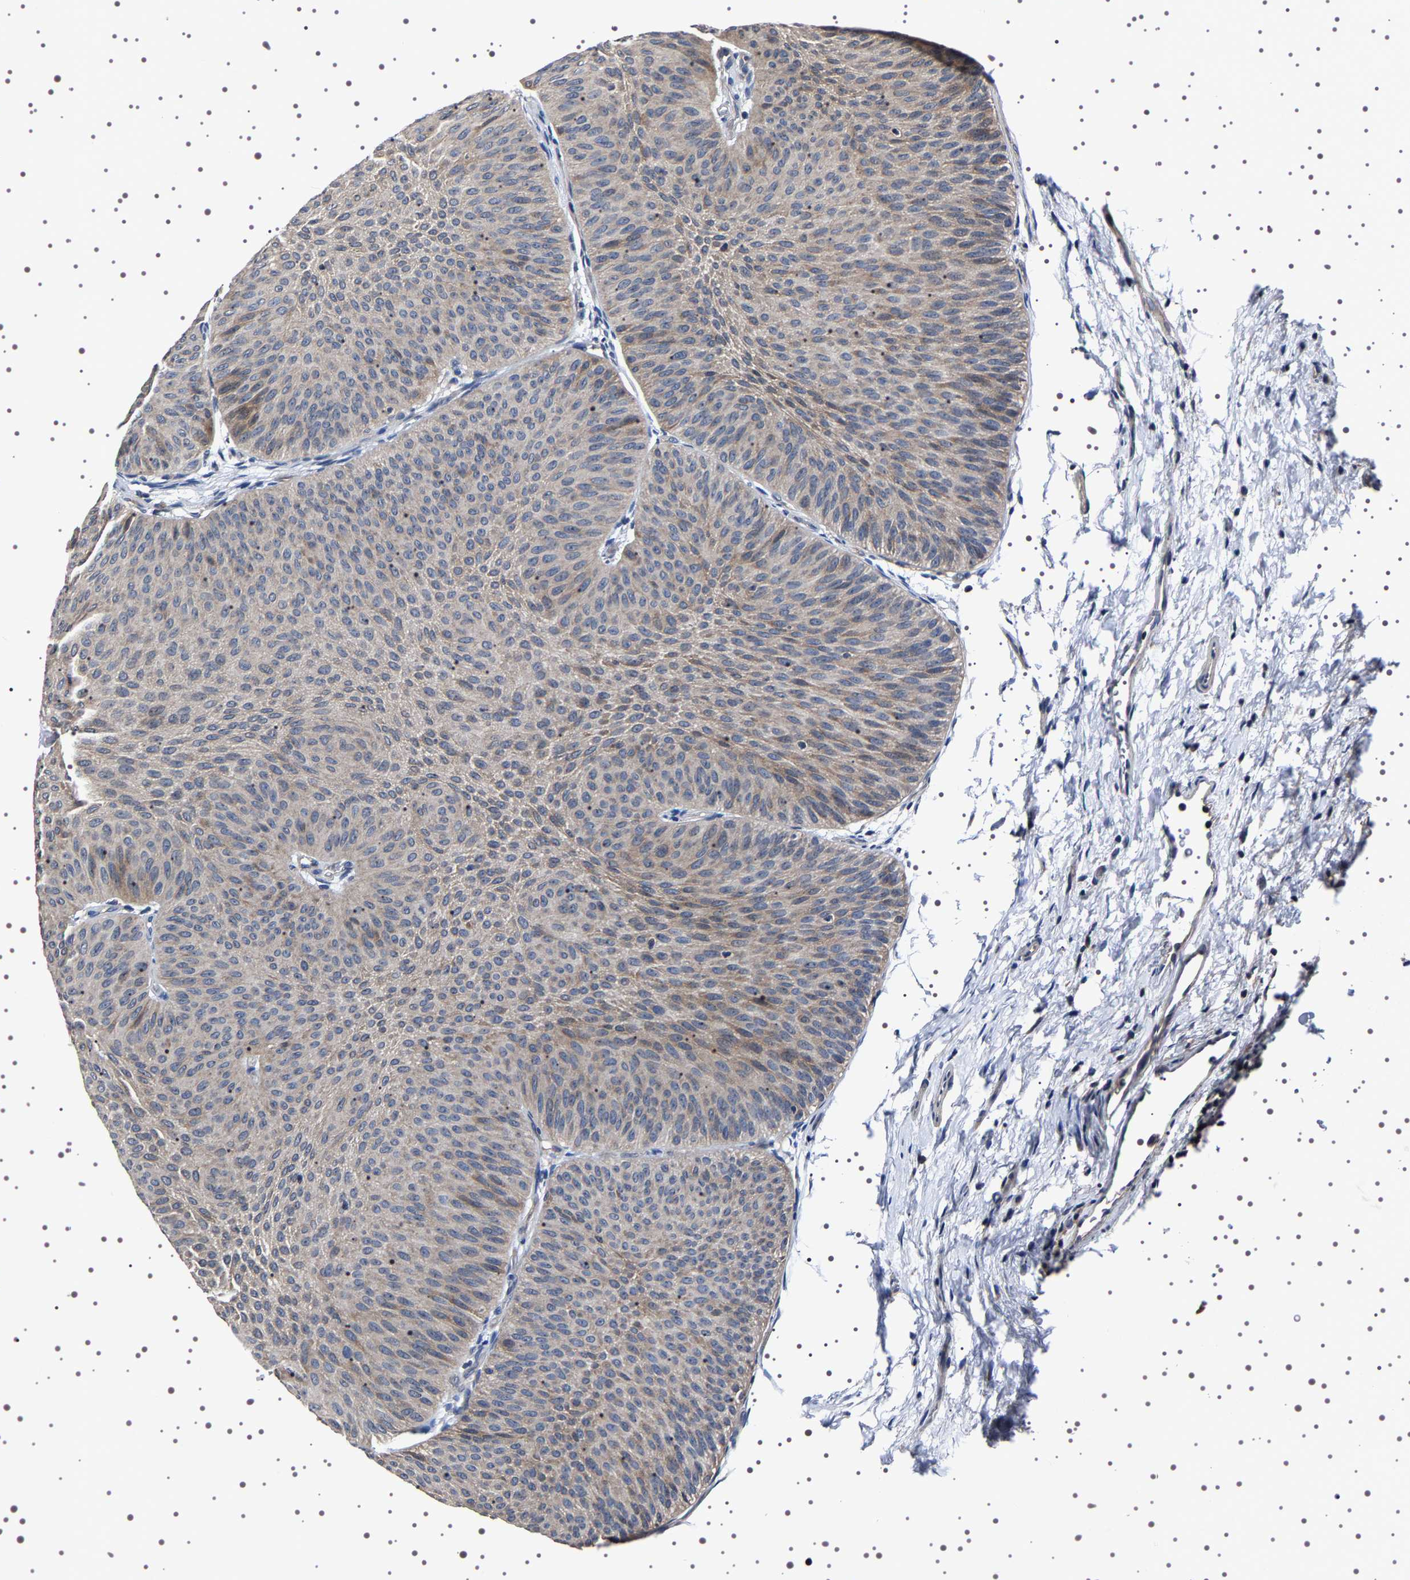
{"staining": {"intensity": "weak", "quantity": ">75%", "location": "cytoplasmic/membranous"}, "tissue": "urothelial cancer", "cell_type": "Tumor cells", "image_type": "cancer", "snomed": [{"axis": "morphology", "description": "Urothelial carcinoma, Low grade"}, {"axis": "topography", "description": "Urinary bladder"}], "caption": "Tumor cells exhibit low levels of weak cytoplasmic/membranous expression in approximately >75% of cells in low-grade urothelial carcinoma.", "gene": "TARBP1", "patient": {"sex": "female", "age": 60}}